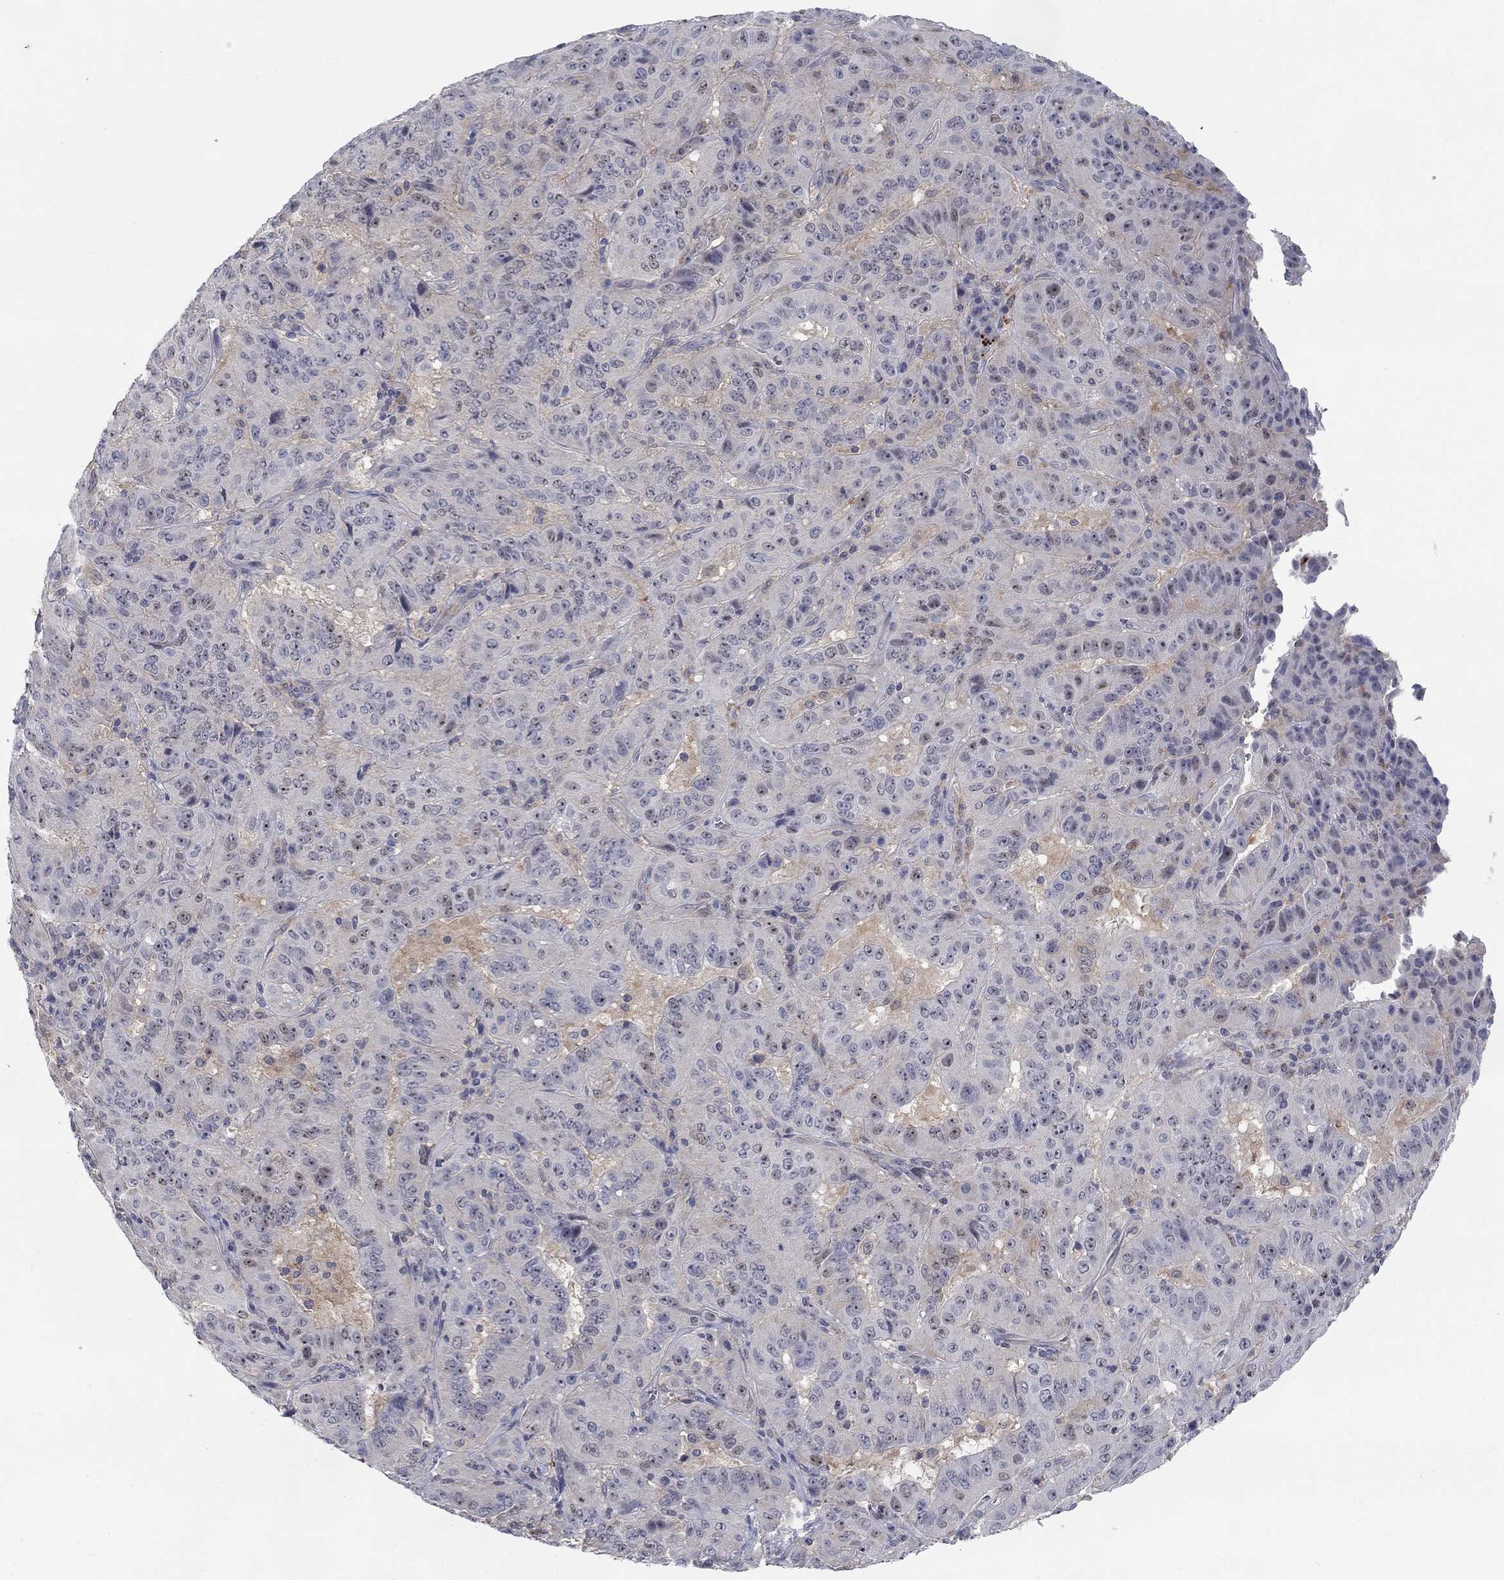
{"staining": {"intensity": "moderate", "quantity": "<25%", "location": "nuclear"}, "tissue": "pancreatic cancer", "cell_type": "Tumor cells", "image_type": "cancer", "snomed": [{"axis": "morphology", "description": "Adenocarcinoma, NOS"}, {"axis": "topography", "description": "Pancreas"}], "caption": "Immunohistochemistry (IHC) image of human pancreatic cancer (adenocarcinoma) stained for a protein (brown), which reveals low levels of moderate nuclear expression in about <25% of tumor cells.", "gene": "MTSS2", "patient": {"sex": "male", "age": 63}}